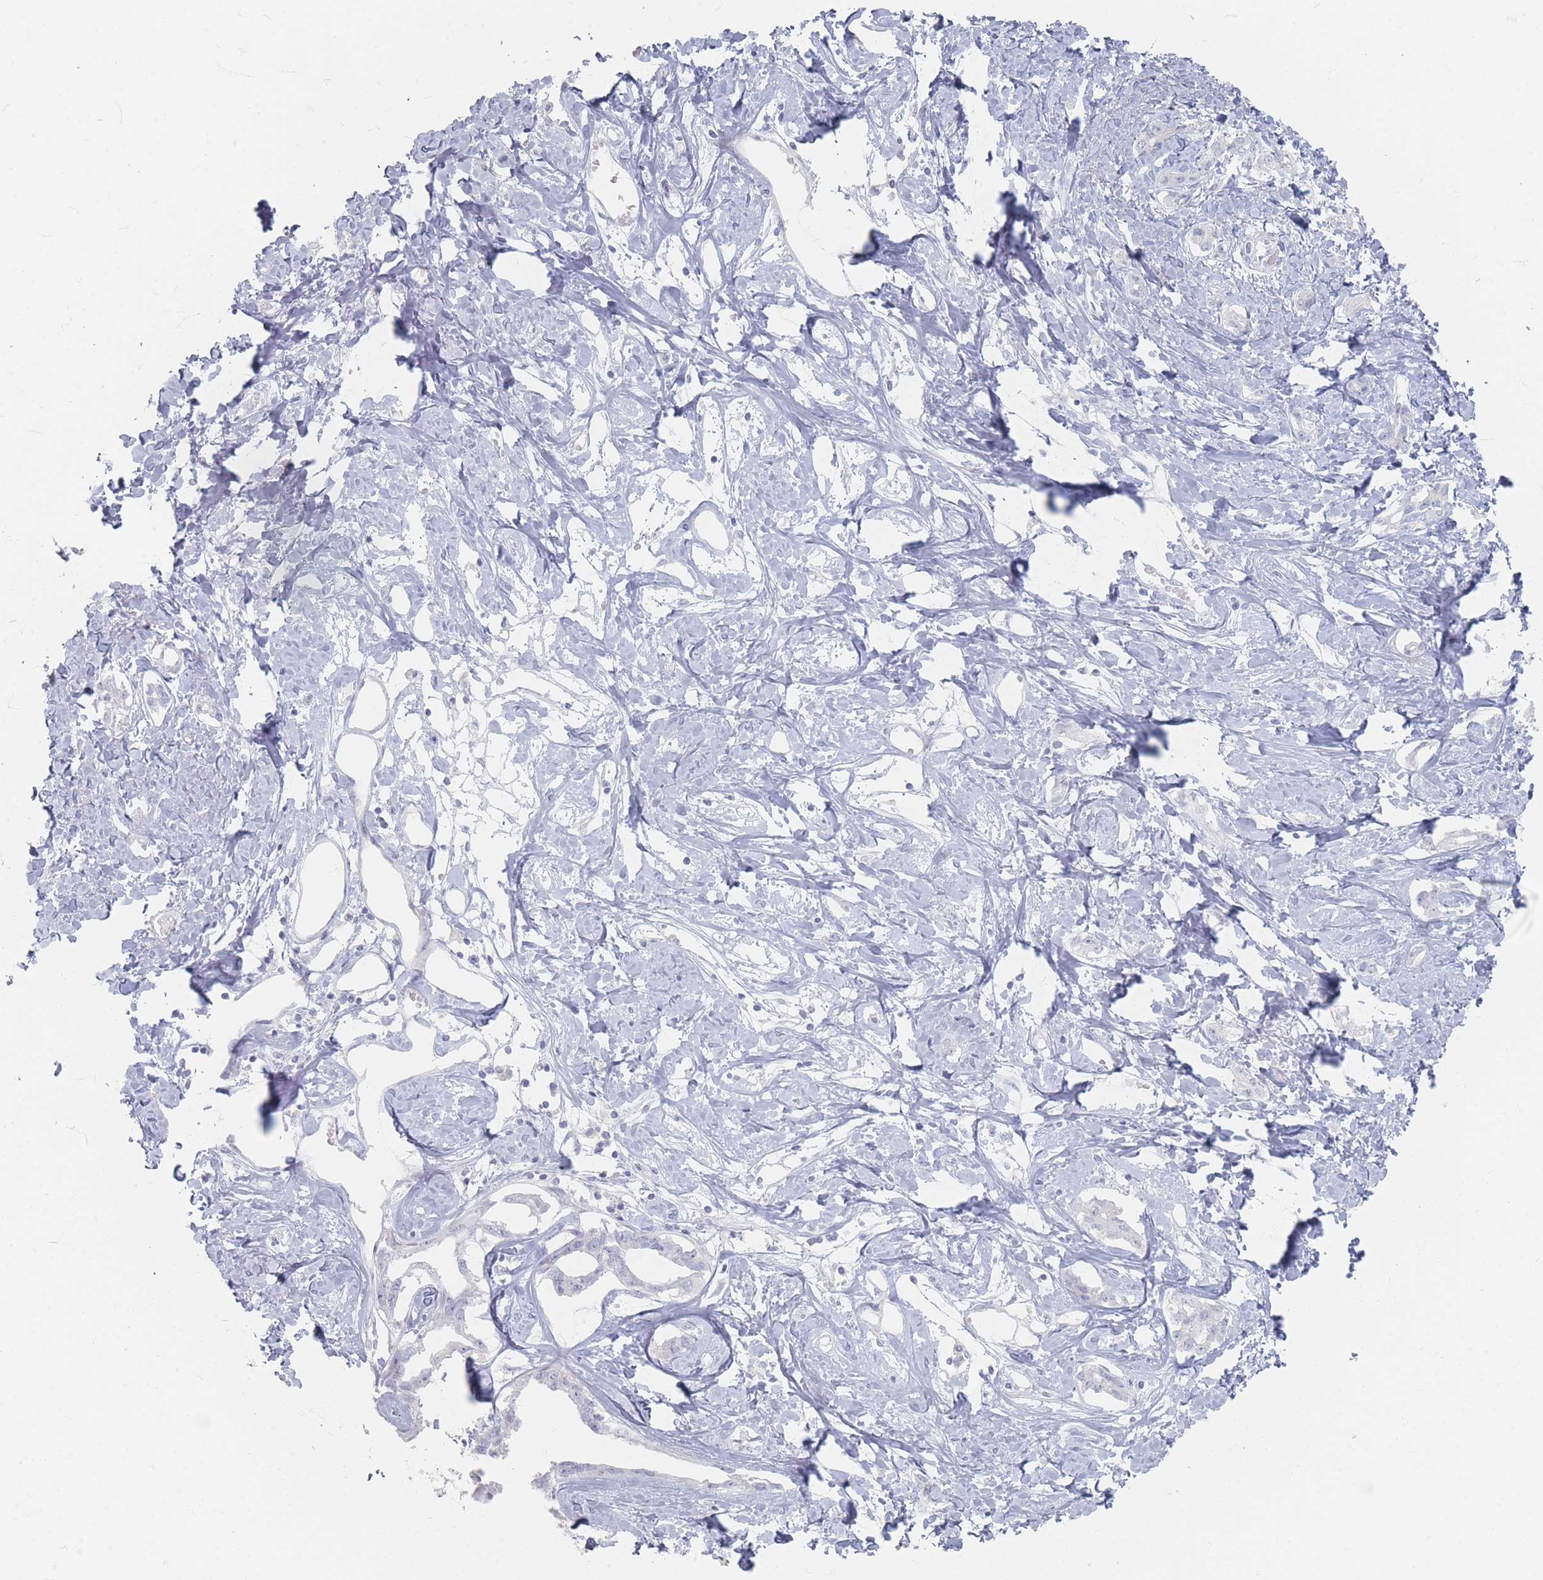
{"staining": {"intensity": "negative", "quantity": "none", "location": "none"}, "tissue": "liver cancer", "cell_type": "Tumor cells", "image_type": "cancer", "snomed": [{"axis": "morphology", "description": "Cholangiocarcinoma"}, {"axis": "topography", "description": "Liver"}], "caption": "Immunohistochemical staining of liver cancer reveals no significant staining in tumor cells.", "gene": "CD37", "patient": {"sex": "male", "age": 59}}